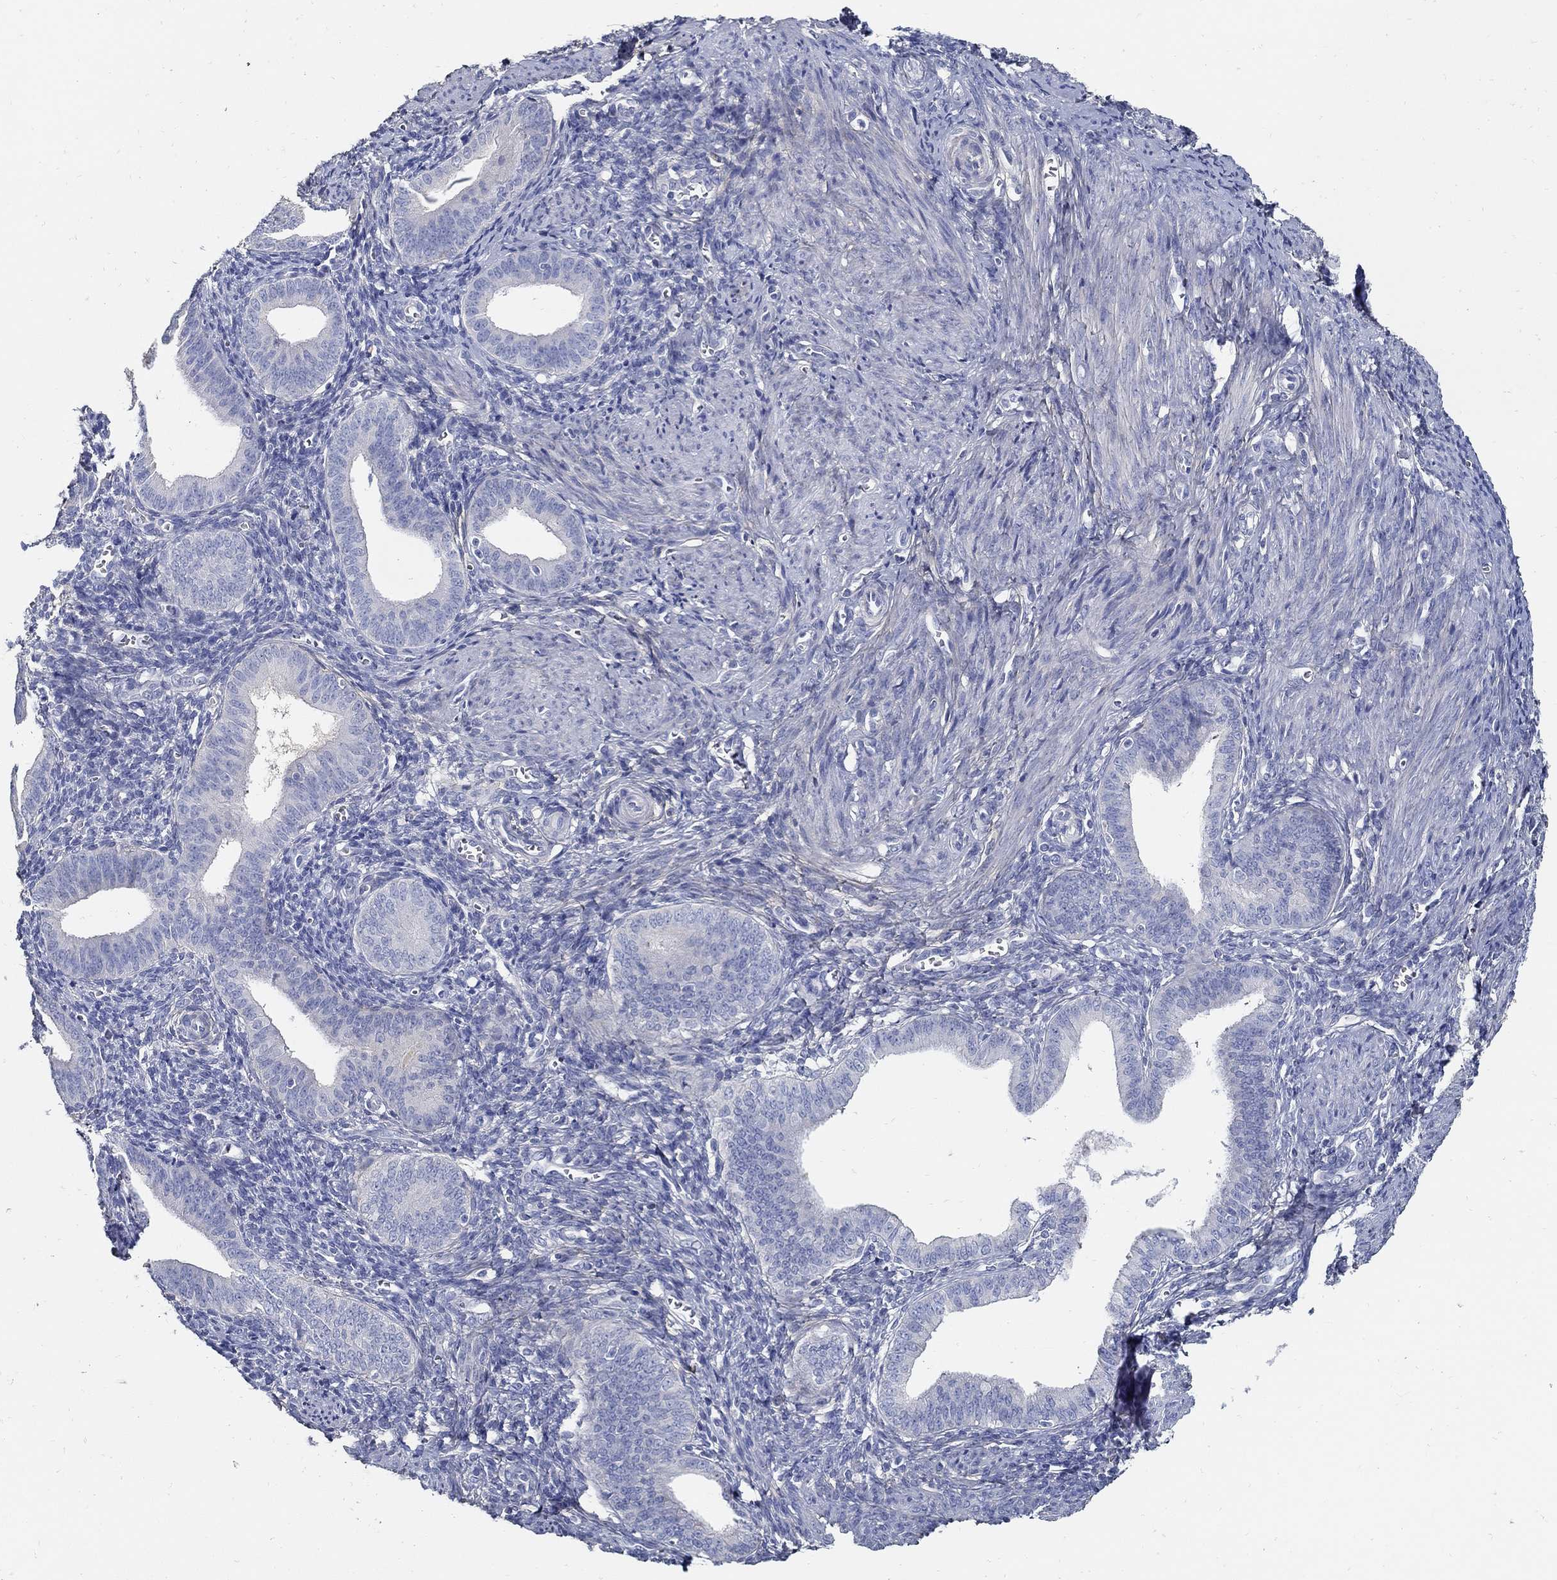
{"staining": {"intensity": "negative", "quantity": "none", "location": "none"}, "tissue": "endometrium", "cell_type": "Cells in endometrial stroma", "image_type": "normal", "snomed": [{"axis": "morphology", "description": "Normal tissue, NOS"}, {"axis": "topography", "description": "Endometrium"}], "caption": "DAB (3,3'-diaminobenzidine) immunohistochemical staining of normal endometrium shows no significant positivity in cells in endometrial stroma. Nuclei are stained in blue.", "gene": "TGFBI", "patient": {"sex": "female", "age": 42}}